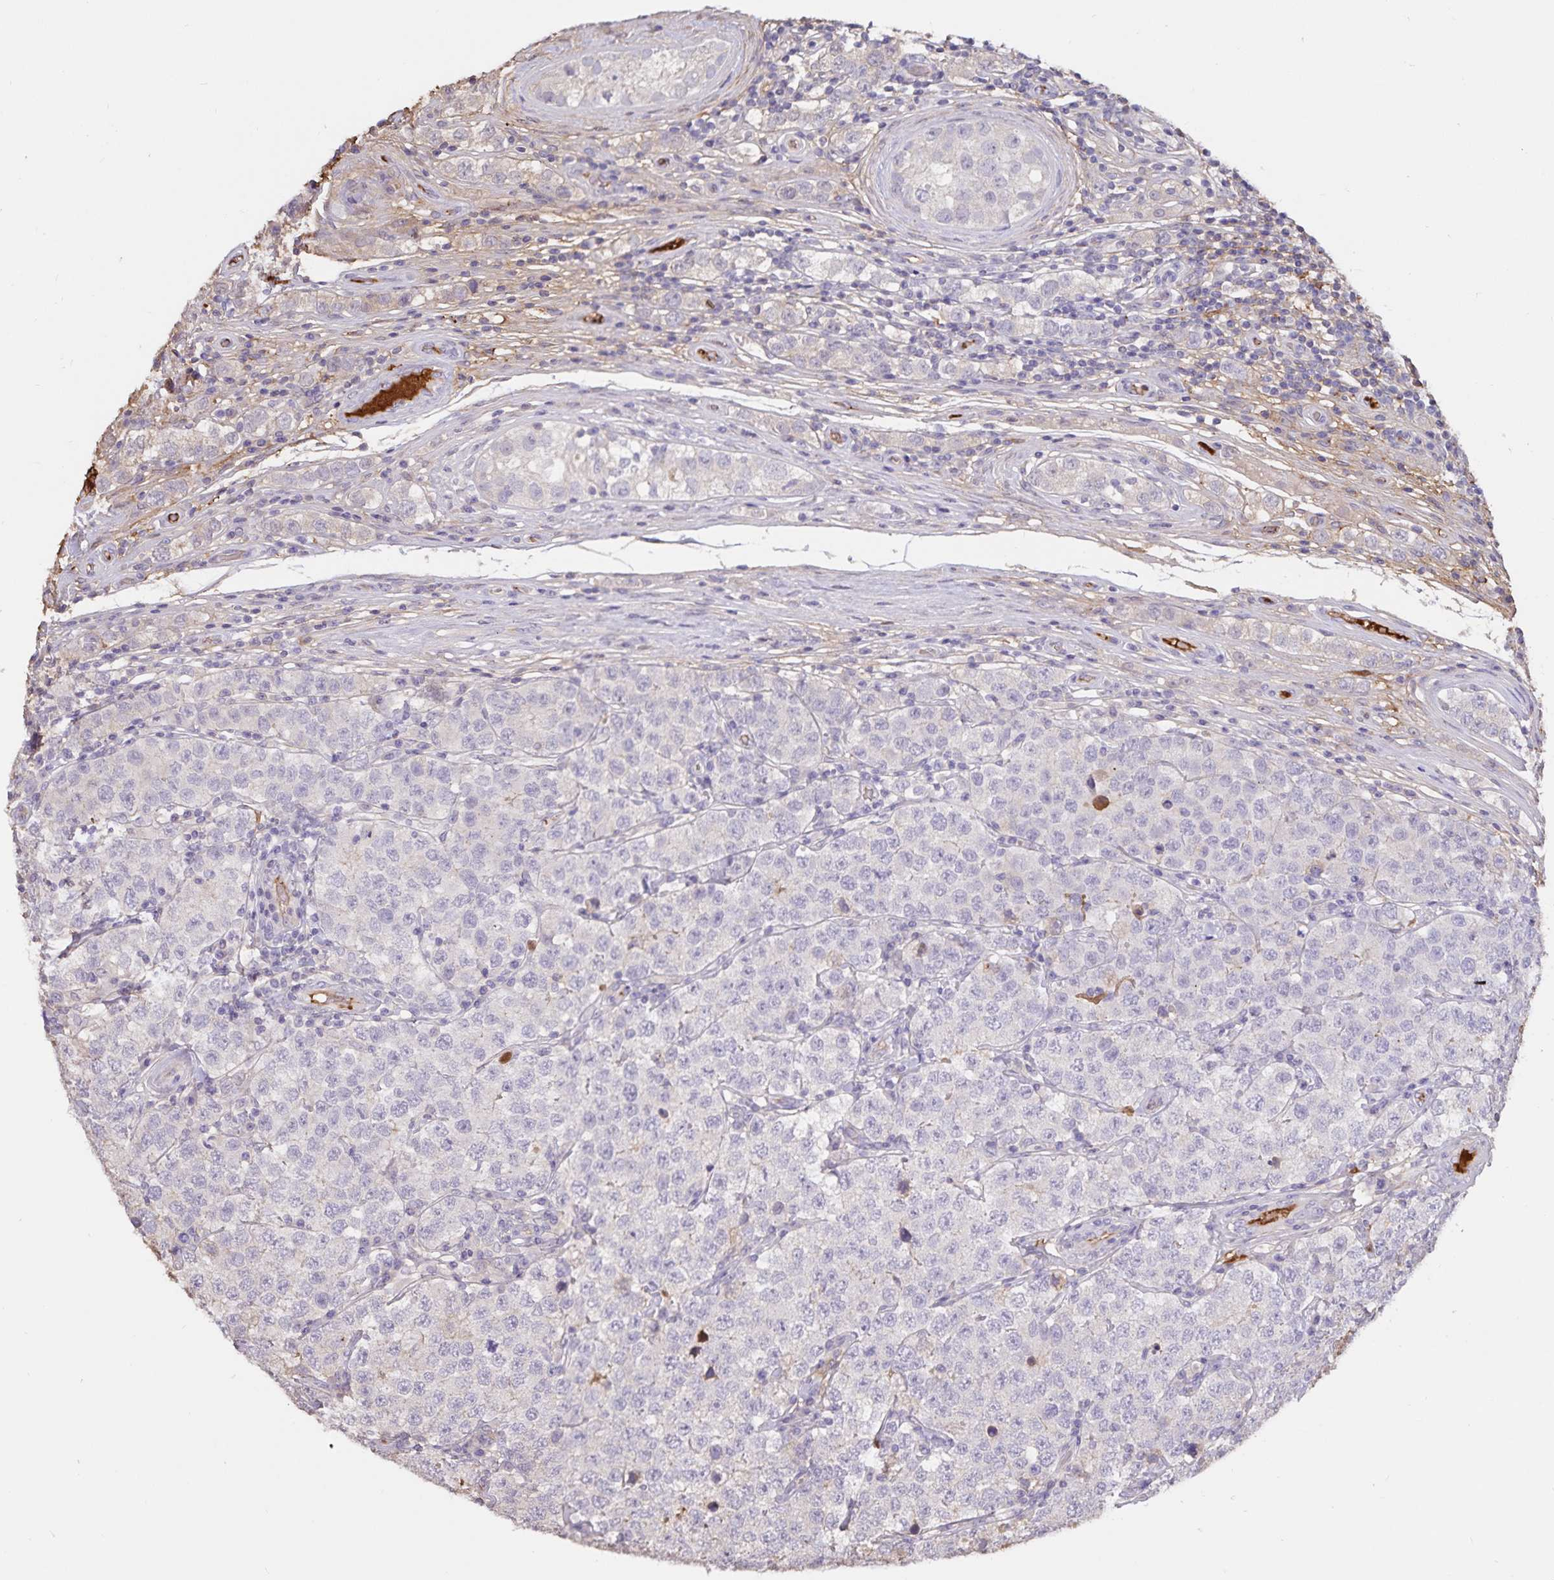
{"staining": {"intensity": "negative", "quantity": "none", "location": "none"}, "tissue": "testis cancer", "cell_type": "Tumor cells", "image_type": "cancer", "snomed": [{"axis": "morphology", "description": "Seminoma, NOS"}, {"axis": "topography", "description": "Testis"}], "caption": "A high-resolution histopathology image shows immunohistochemistry (IHC) staining of testis seminoma, which demonstrates no significant expression in tumor cells.", "gene": "FGG", "patient": {"sex": "male", "age": 34}}